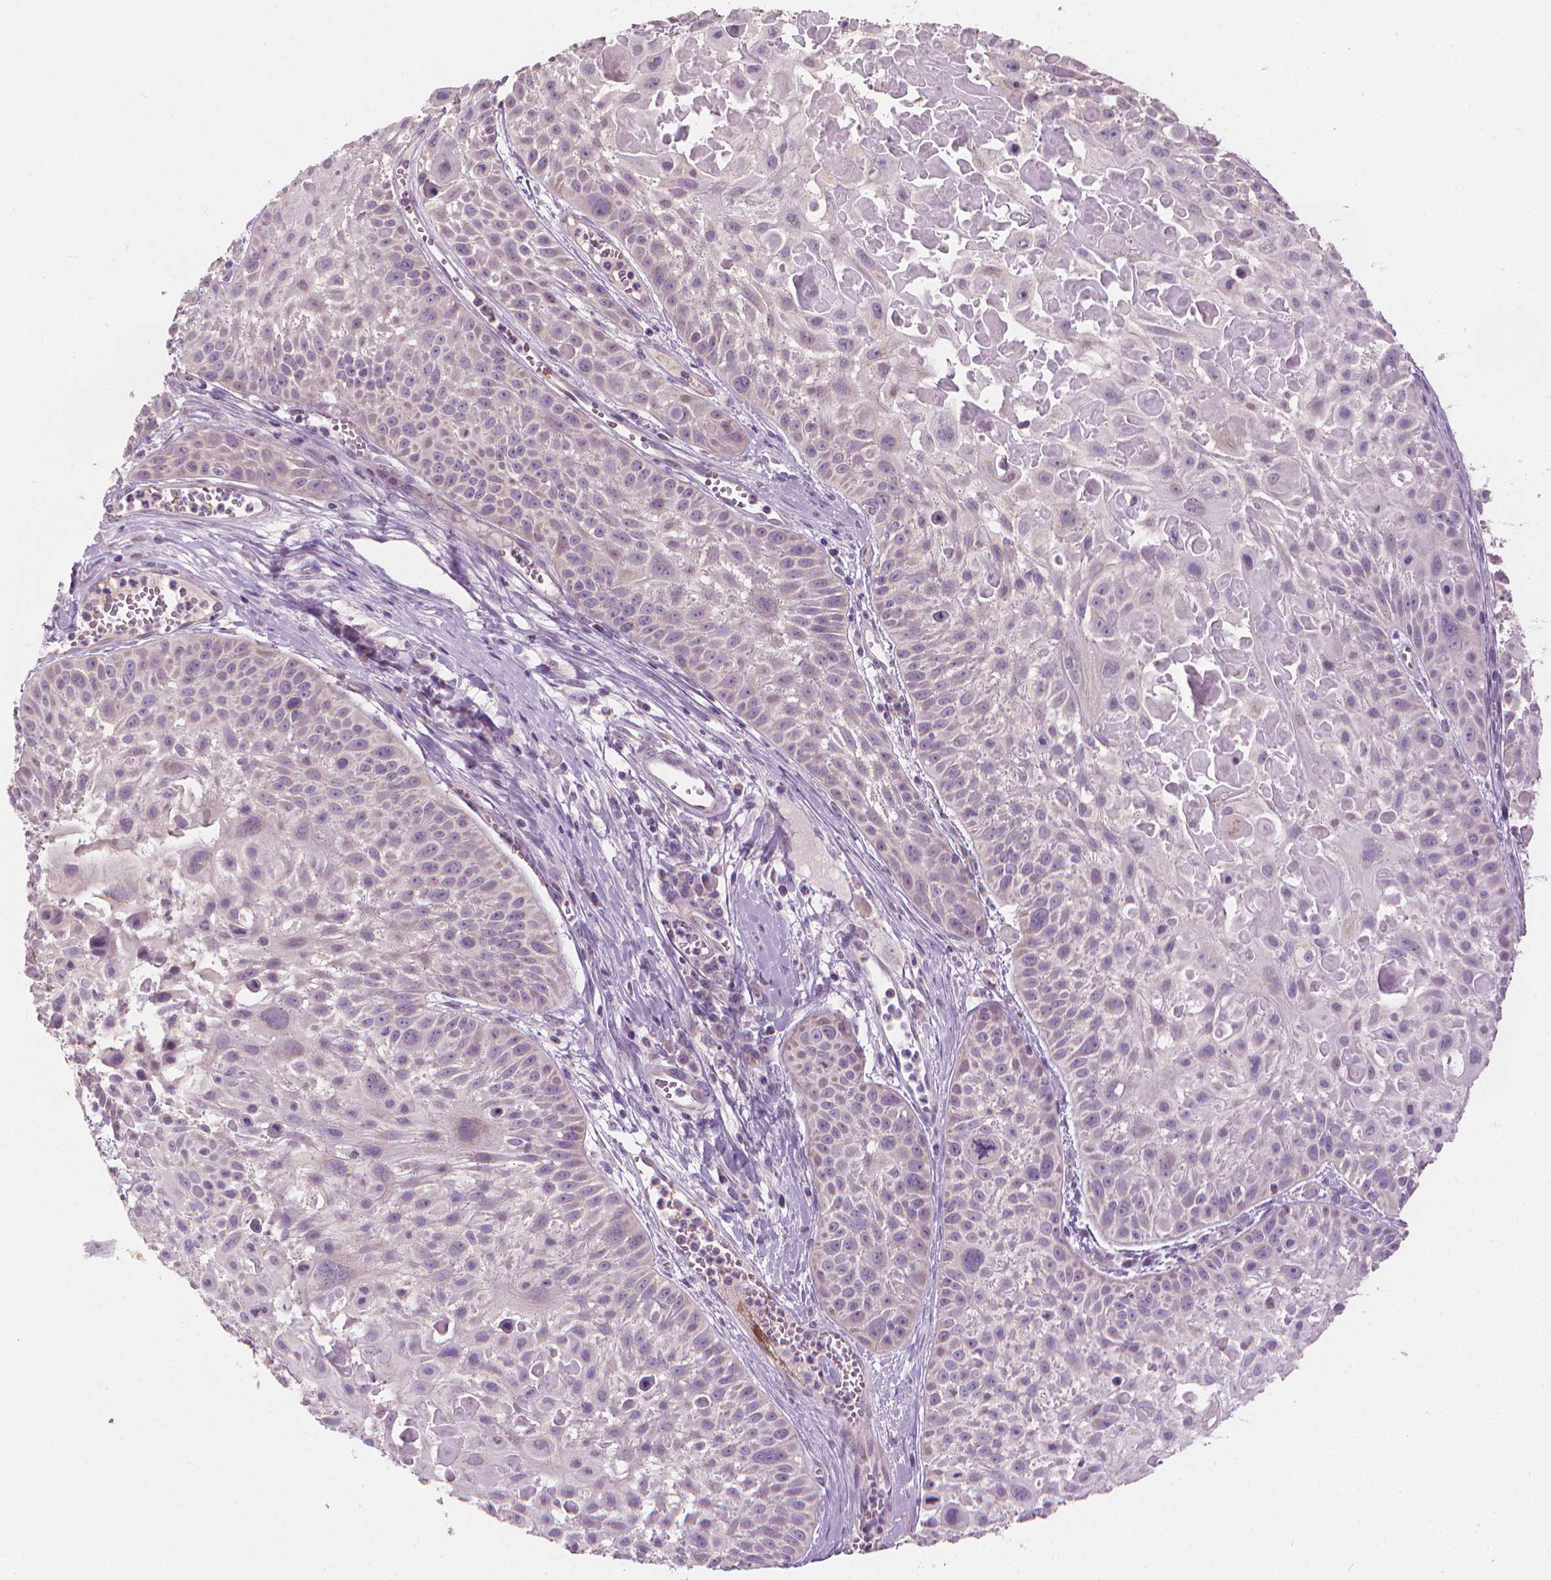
{"staining": {"intensity": "negative", "quantity": "none", "location": "none"}, "tissue": "skin cancer", "cell_type": "Tumor cells", "image_type": "cancer", "snomed": [{"axis": "morphology", "description": "Squamous cell carcinoma, NOS"}, {"axis": "topography", "description": "Skin"}, {"axis": "topography", "description": "Anal"}], "caption": "Skin cancer was stained to show a protein in brown. There is no significant staining in tumor cells.", "gene": "CFAP126", "patient": {"sex": "female", "age": 75}}